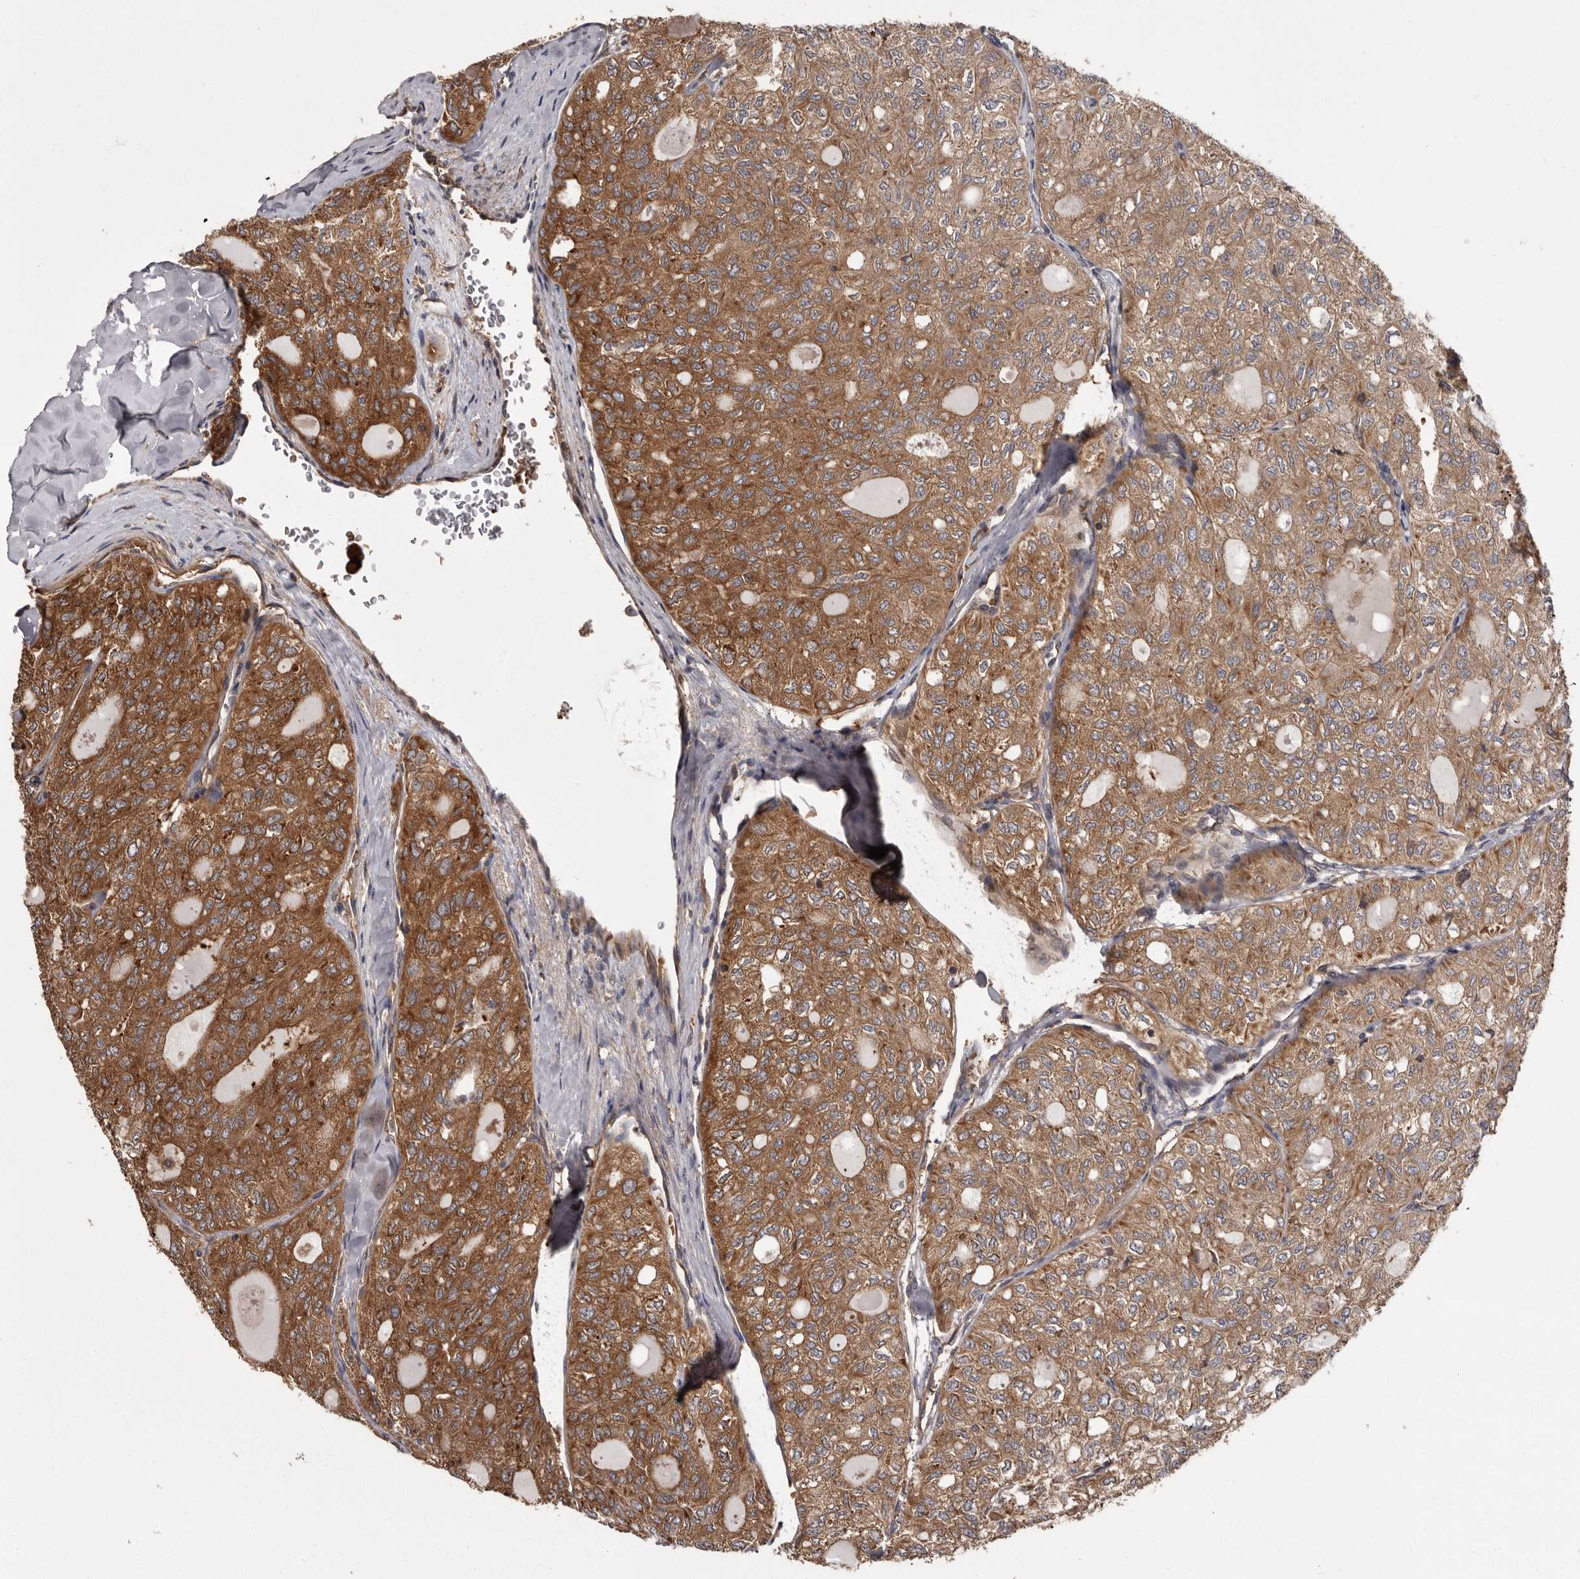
{"staining": {"intensity": "moderate", "quantity": ">75%", "location": "cytoplasmic/membranous"}, "tissue": "thyroid cancer", "cell_type": "Tumor cells", "image_type": "cancer", "snomed": [{"axis": "morphology", "description": "Follicular adenoma carcinoma, NOS"}, {"axis": "topography", "description": "Thyroid gland"}], "caption": "Tumor cells exhibit moderate cytoplasmic/membranous expression in approximately >75% of cells in follicular adenoma carcinoma (thyroid).", "gene": "DARS1", "patient": {"sex": "male", "age": 75}}